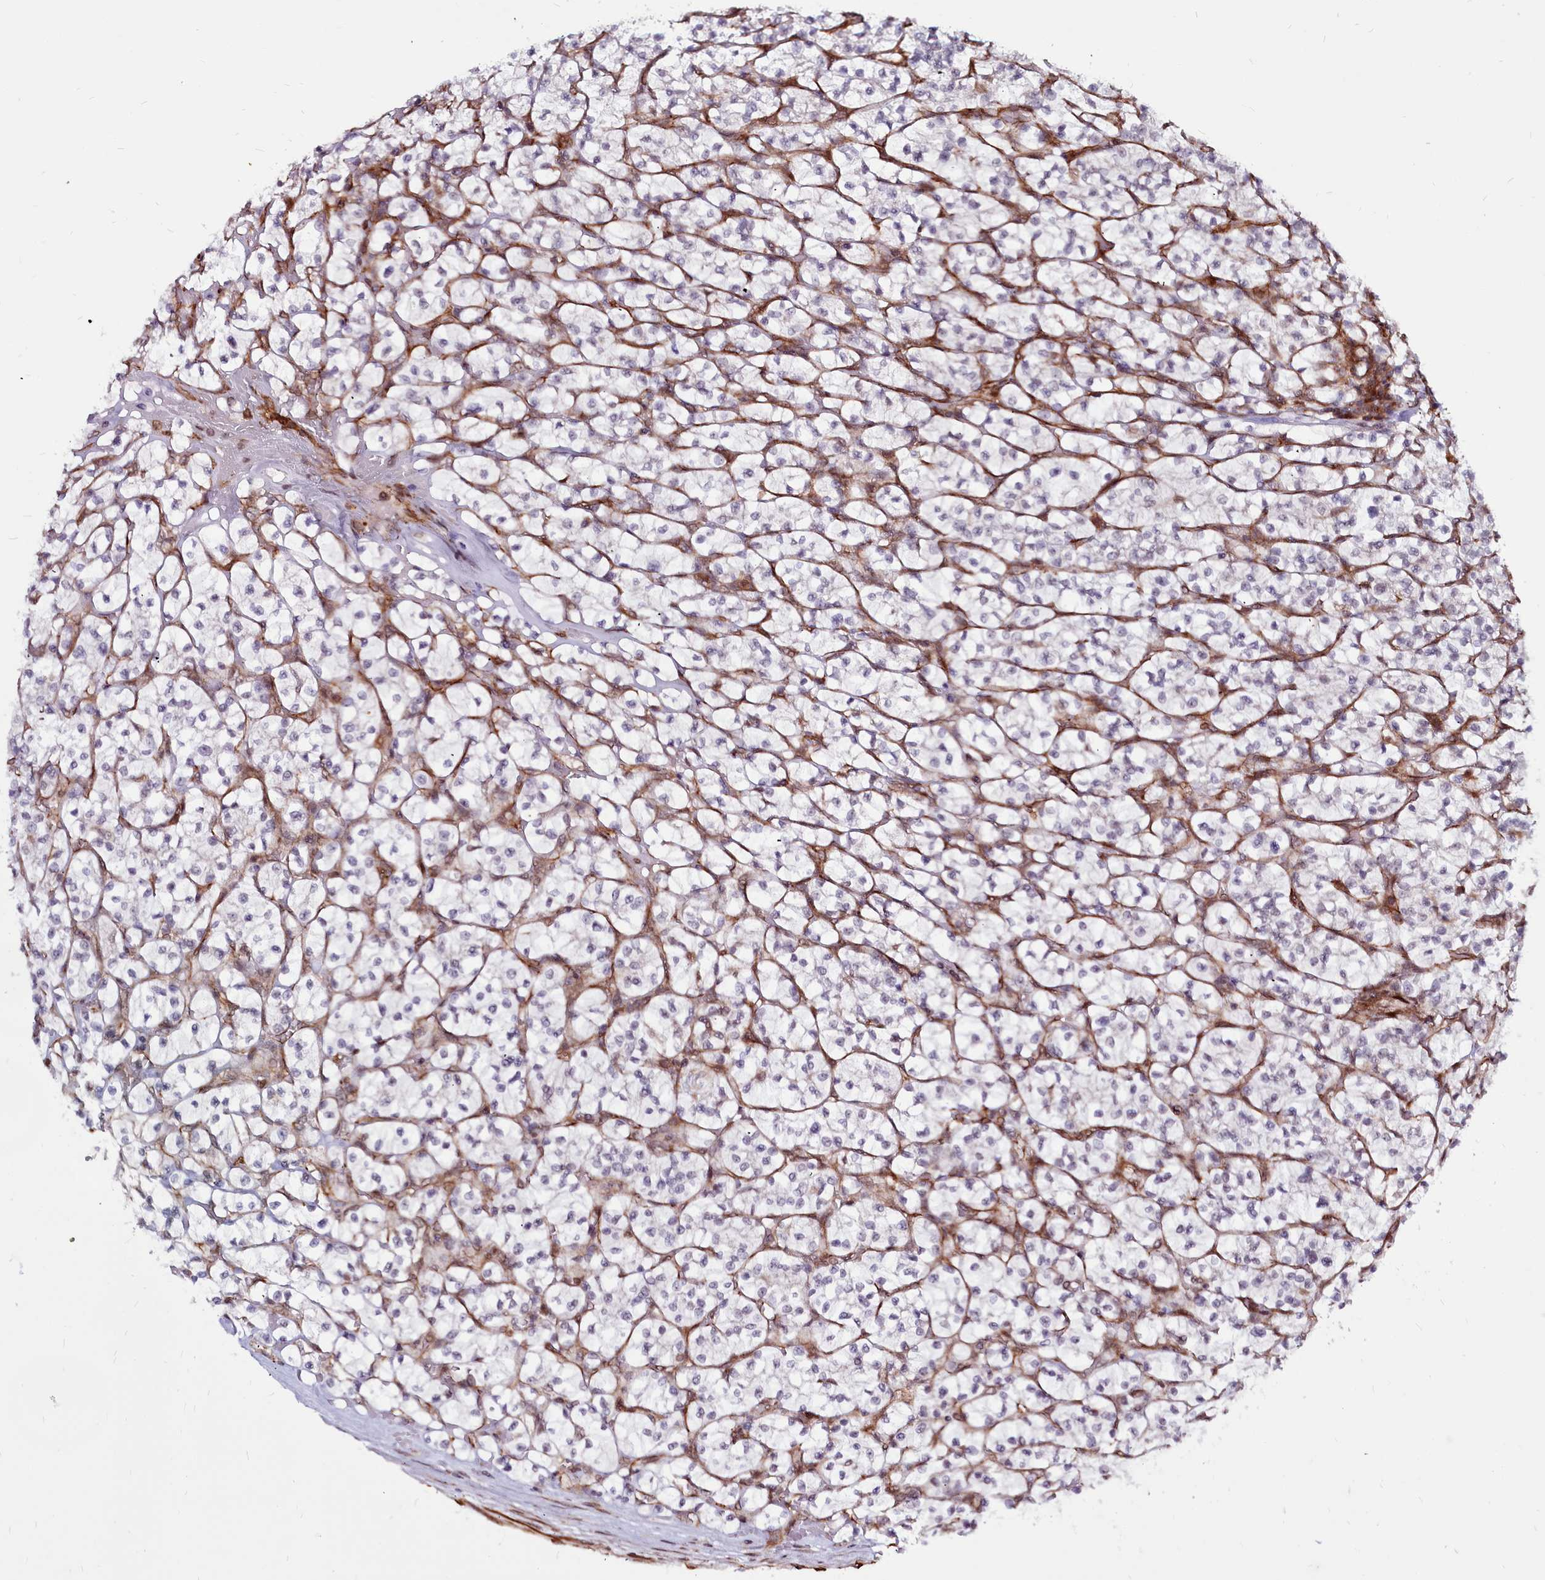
{"staining": {"intensity": "negative", "quantity": "none", "location": "none"}, "tissue": "renal cancer", "cell_type": "Tumor cells", "image_type": "cancer", "snomed": [{"axis": "morphology", "description": "Adenocarcinoma, NOS"}, {"axis": "topography", "description": "Kidney"}], "caption": "An IHC image of renal cancer is shown. There is no staining in tumor cells of renal cancer.", "gene": "CLK3", "patient": {"sex": "female", "age": 64}}